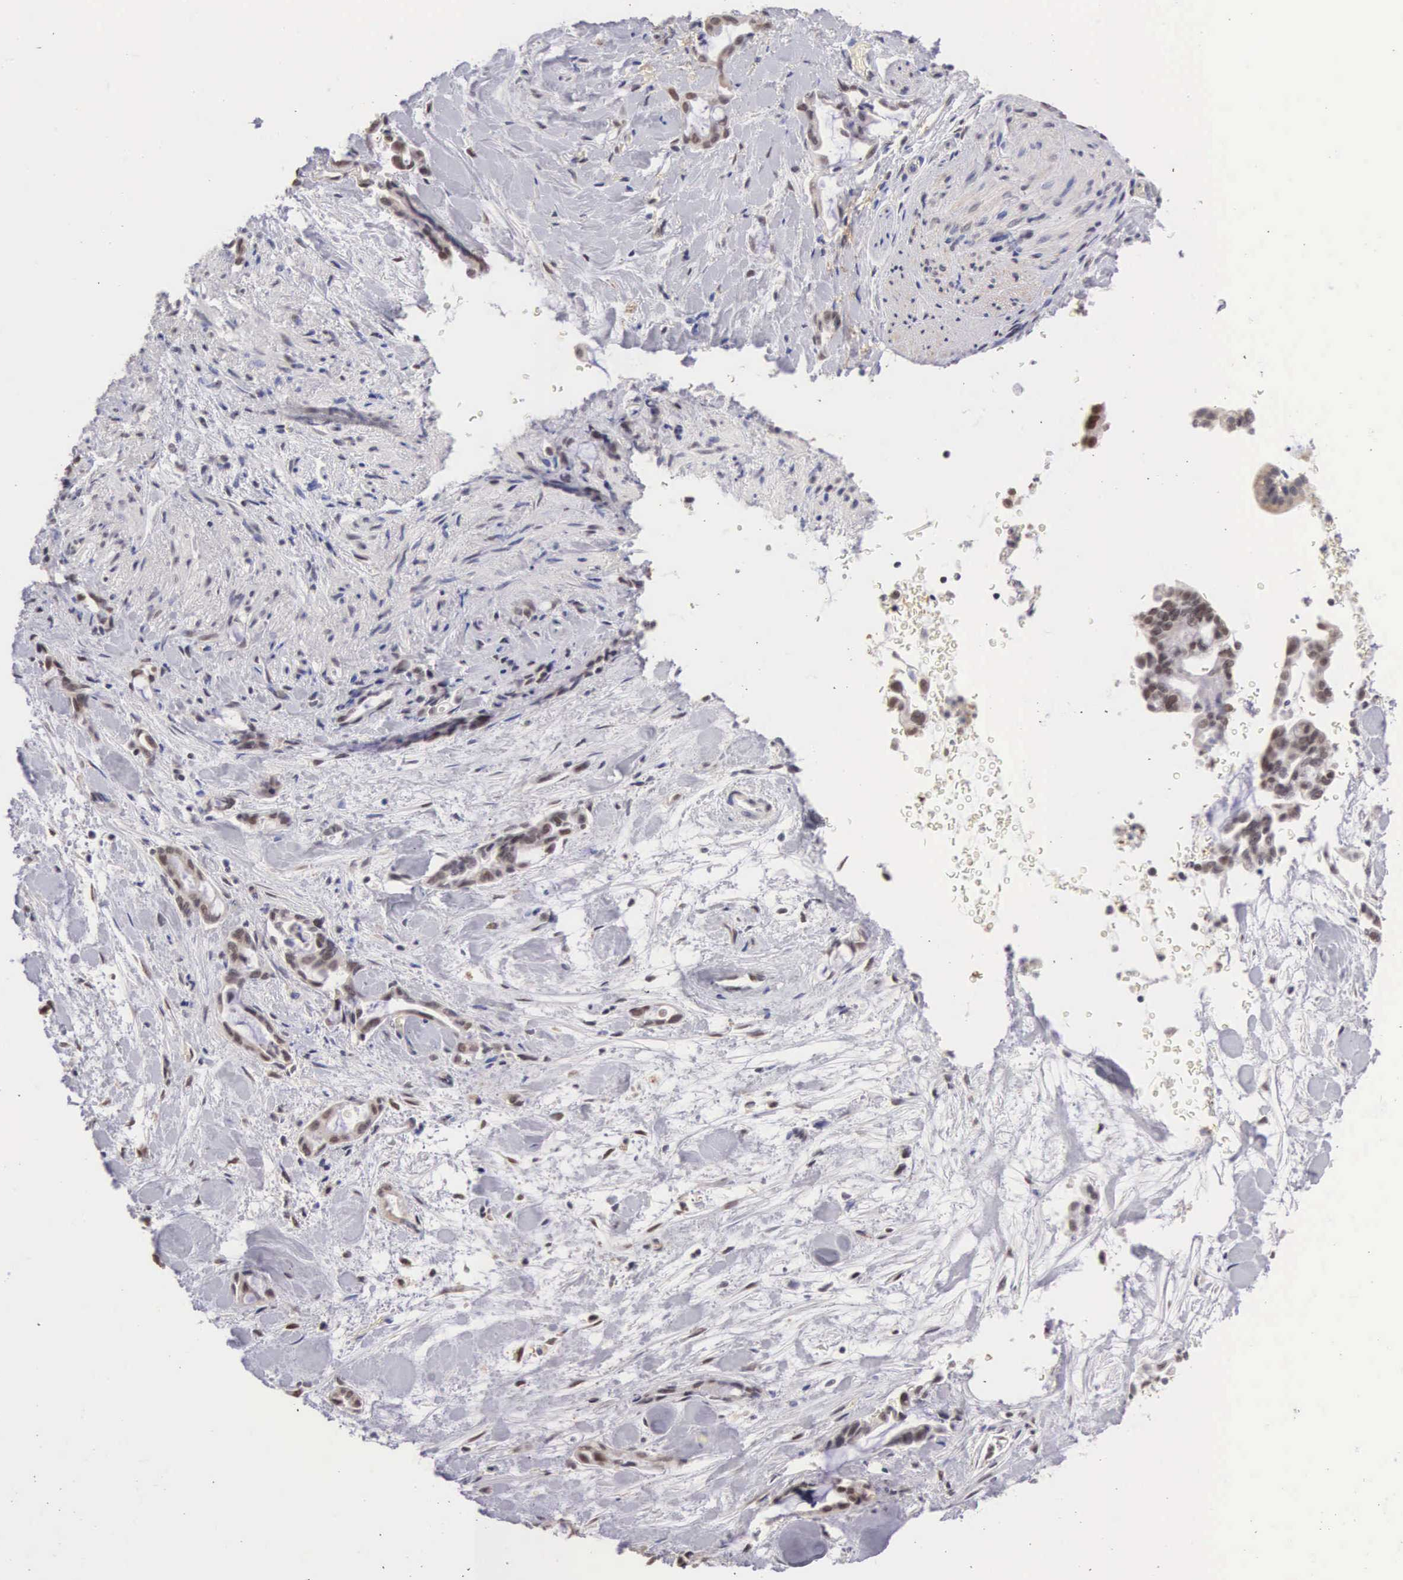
{"staining": {"intensity": "weak", "quantity": "<25%", "location": "nuclear"}, "tissue": "pancreatic cancer", "cell_type": "Tumor cells", "image_type": "cancer", "snomed": [{"axis": "morphology", "description": "Adenocarcinoma, NOS"}, {"axis": "topography", "description": "Pancreas"}], "caption": "Tumor cells show no significant protein expression in pancreatic cancer (adenocarcinoma). The staining is performed using DAB (3,3'-diaminobenzidine) brown chromogen with nuclei counter-stained in using hematoxylin.", "gene": "HMGXB4", "patient": {"sex": "female", "age": 70}}